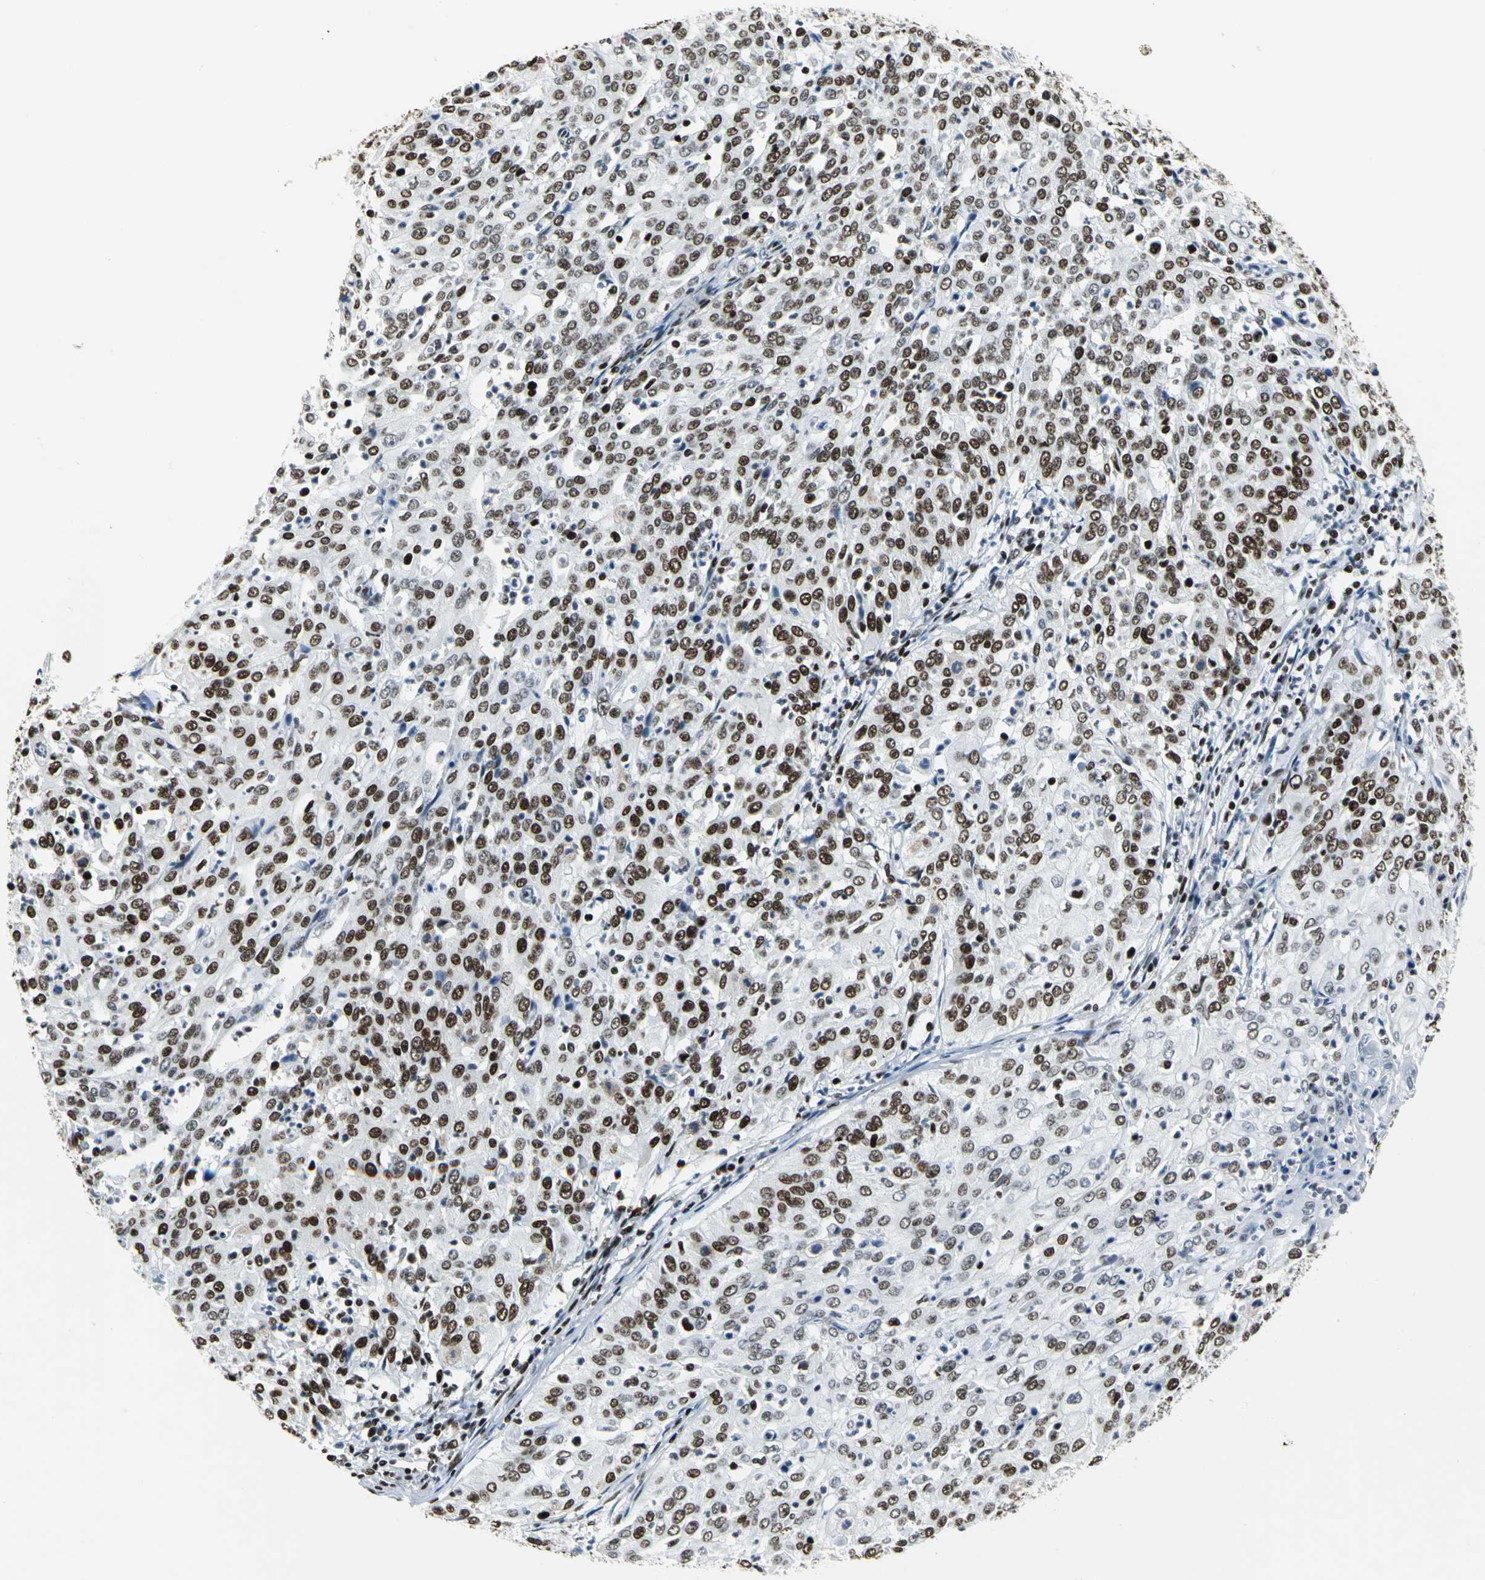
{"staining": {"intensity": "strong", "quantity": ">75%", "location": "nuclear"}, "tissue": "cervical cancer", "cell_type": "Tumor cells", "image_type": "cancer", "snomed": [{"axis": "morphology", "description": "Squamous cell carcinoma, NOS"}, {"axis": "topography", "description": "Cervix"}], "caption": "The histopathology image displays immunohistochemical staining of cervical cancer (squamous cell carcinoma). There is strong nuclear expression is present in about >75% of tumor cells.", "gene": "HNRNPD", "patient": {"sex": "female", "age": 39}}